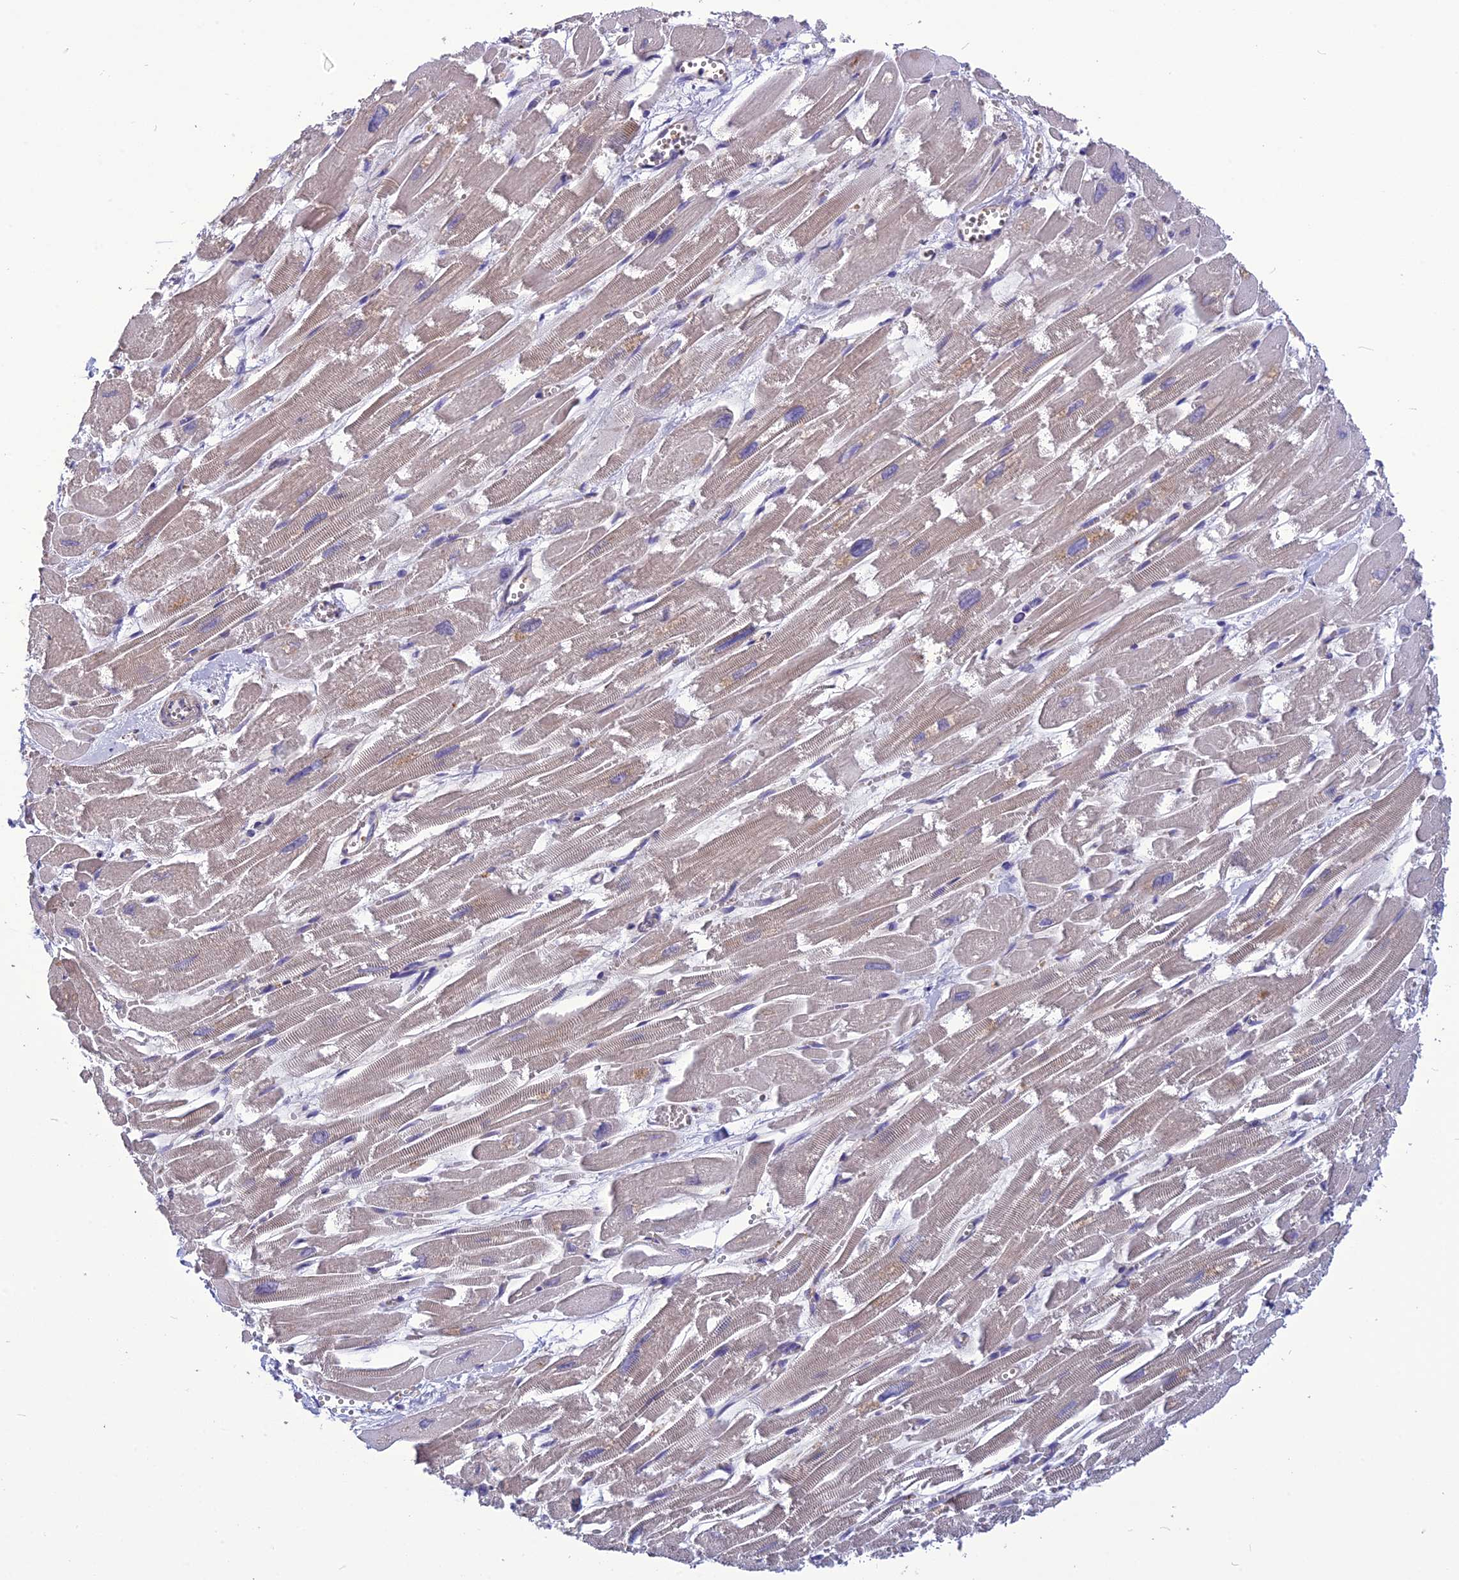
{"staining": {"intensity": "negative", "quantity": "none", "location": "none"}, "tissue": "heart muscle", "cell_type": "Cardiomyocytes", "image_type": "normal", "snomed": [{"axis": "morphology", "description": "Normal tissue, NOS"}, {"axis": "topography", "description": "Heart"}], "caption": "Cardiomyocytes are negative for protein expression in unremarkable human heart muscle. The staining is performed using DAB brown chromogen with nuclei counter-stained in using hematoxylin.", "gene": "PSMF1", "patient": {"sex": "male", "age": 54}}